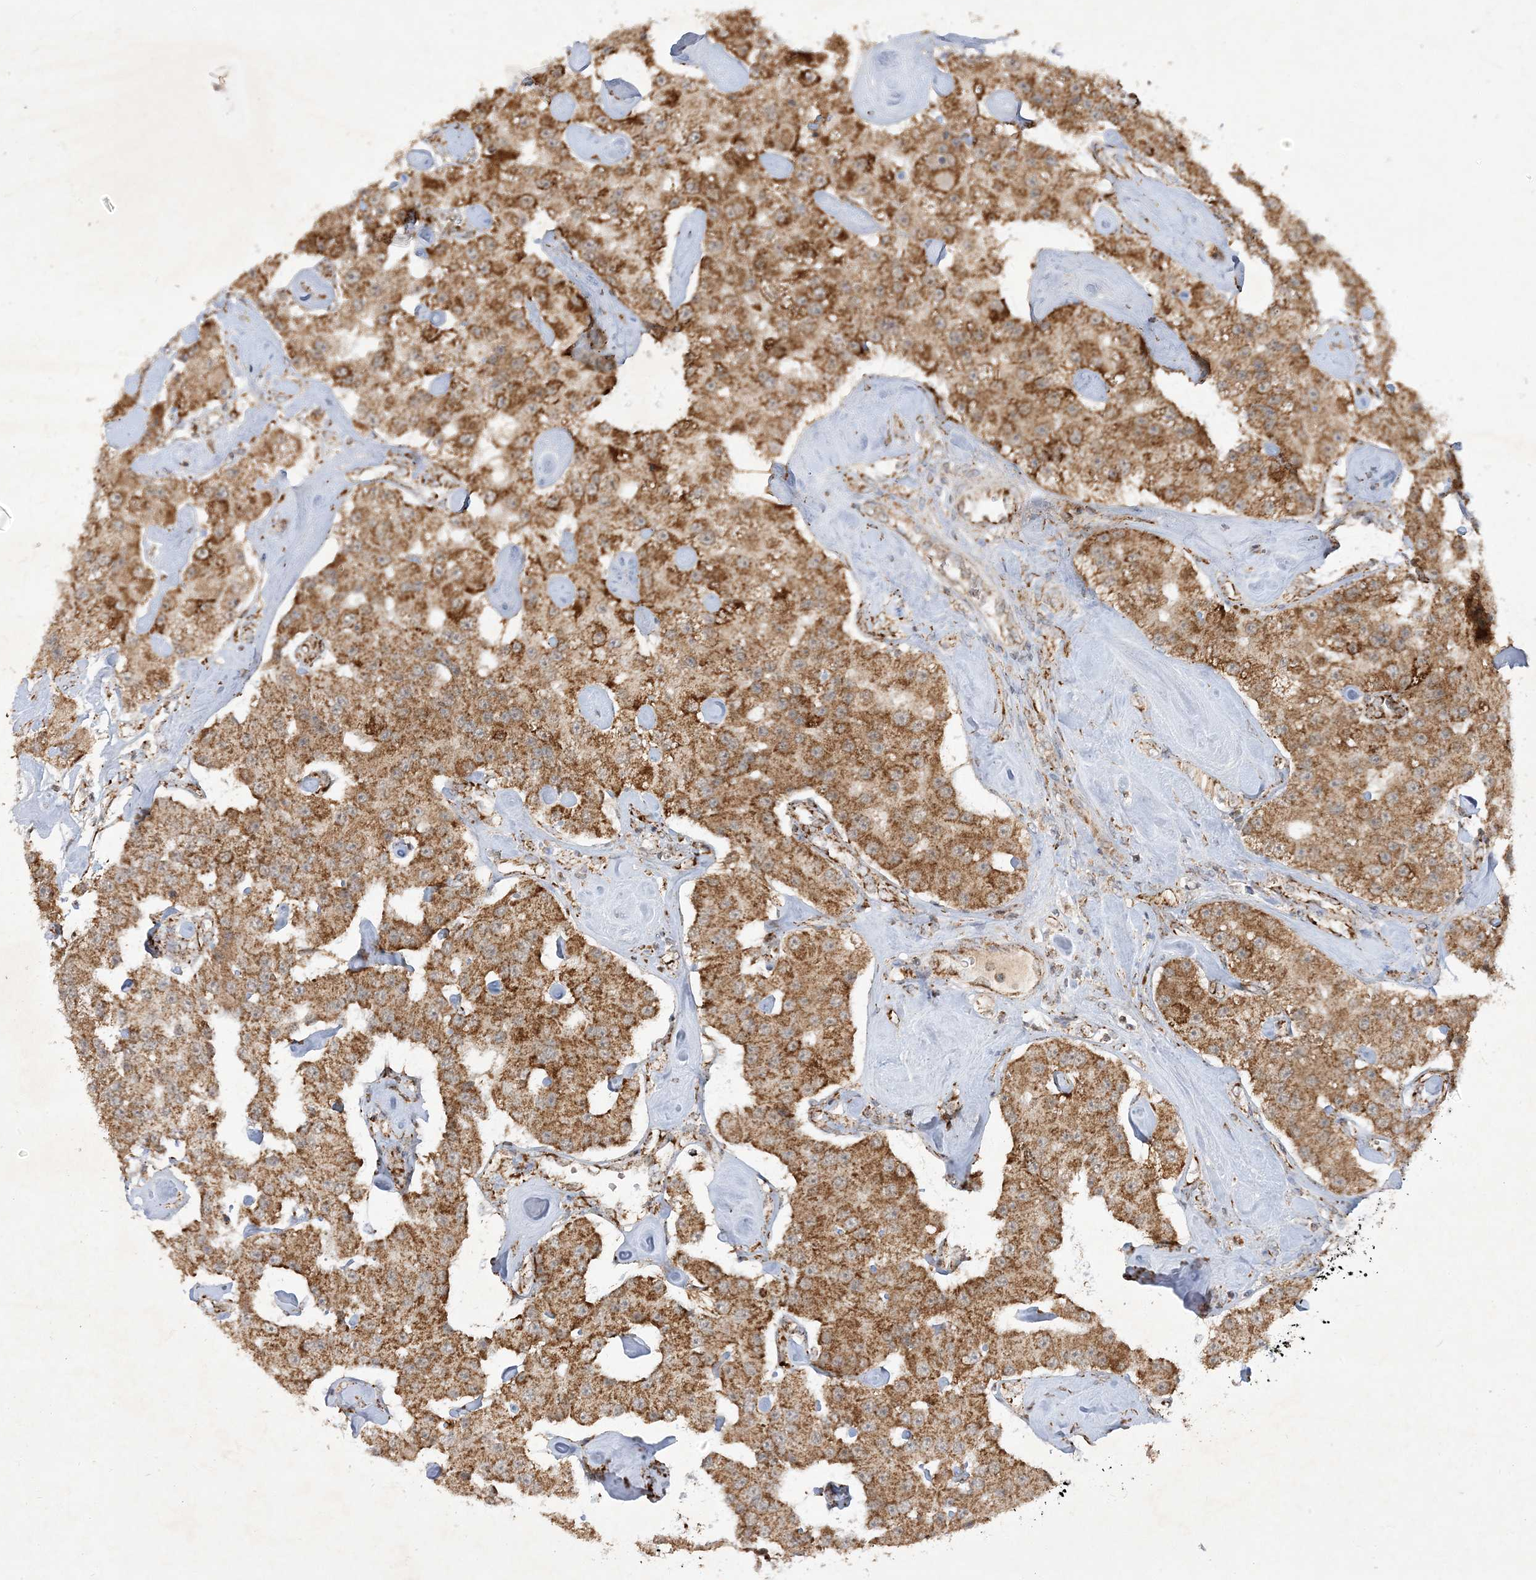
{"staining": {"intensity": "moderate", "quantity": ">75%", "location": "cytoplasmic/membranous"}, "tissue": "carcinoid", "cell_type": "Tumor cells", "image_type": "cancer", "snomed": [{"axis": "morphology", "description": "Carcinoid, malignant, NOS"}, {"axis": "topography", "description": "Pancreas"}], "caption": "A brown stain labels moderate cytoplasmic/membranous staining of a protein in human malignant carcinoid tumor cells.", "gene": "NDUFAF3", "patient": {"sex": "male", "age": 41}}